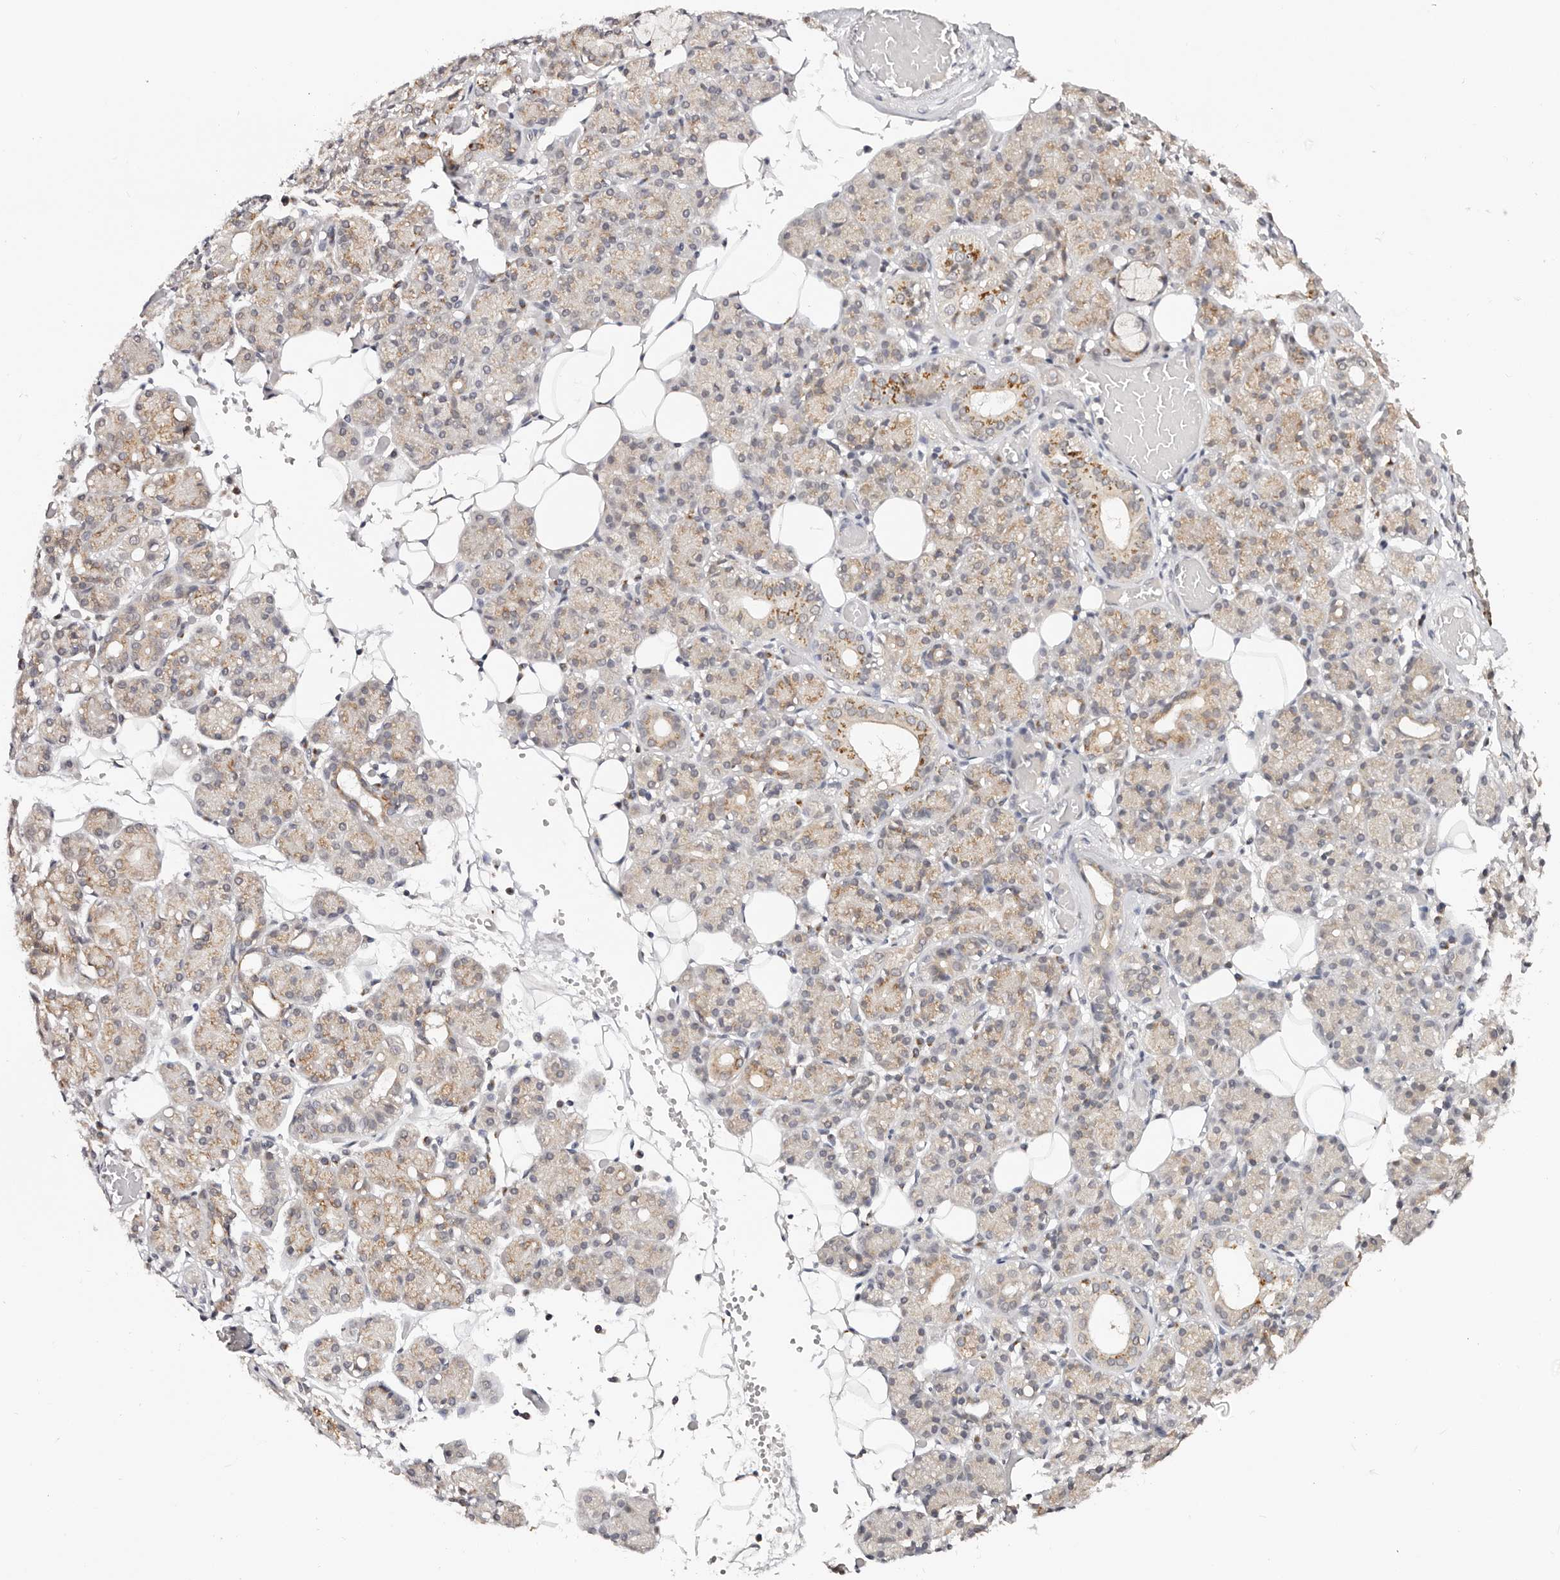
{"staining": {"intensity": "moderate", "quantity": "25%-75%", "location": "cytoplasmic/membranous"}, "tissue": "salivary gland", "cell_type": "Glandular cells", "image_type": "normal", "snomed": [{"axis": "morphology", "description": "Normal tissue, NOS"}, {"axis": "topography", "description": "Salivary gland"}], "caption": "A brown stain labels moderate cytoplasmic/membranous staining of a protein in glandular cells of unremarkable human salivary gland. Using DAB (3,3'-diaminobenzidine) (brown) and hematoxylin (blue) stains, captured at high magnification using brightfield microscopy.", "gene": "VIPAS39", "patient": {"sex": "male", "age": 63}}